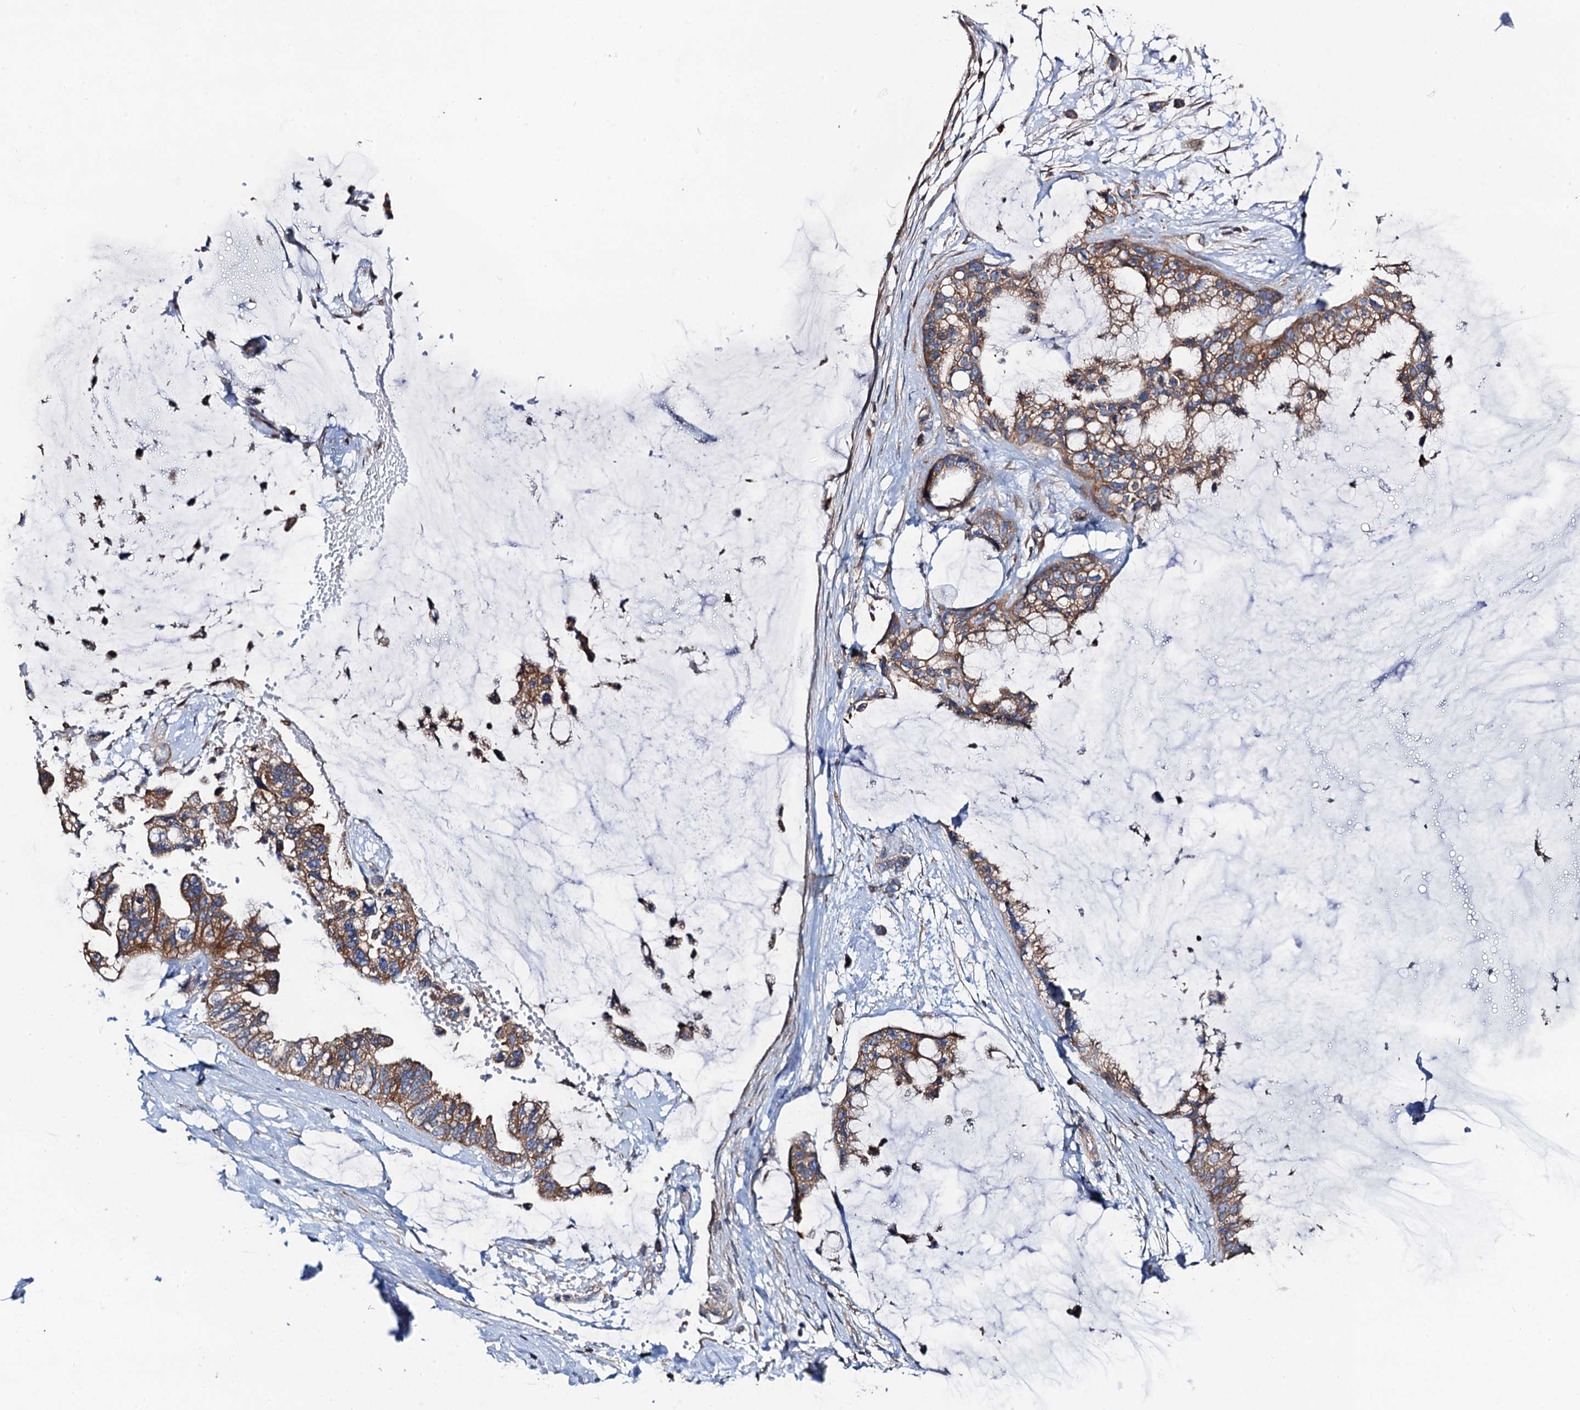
{"staining": {"intensity": "moderate", "quantity": ">75%", "location": "cytoplasmic/membranous"}, "tissue": "ovarian cancer", "cell_type": "Tumor cells", "image_type": "cancer", "snomed": [{"axis": "morphology", "description": "Cystadenocarcinoma, mucinous, NOS"}, {"axis": "topography", "description": "Ovary"}], "caption": "Ovarian mucinous cystadenocarcinoma stained for a protein reveals moderate cytoplasmic/membranous positivity in tumor cells. (DAB IHC with brightfield microscopy, high magnification).", "gene": "ANKRD26", "patient": {"sex": "female", "age": 39}}